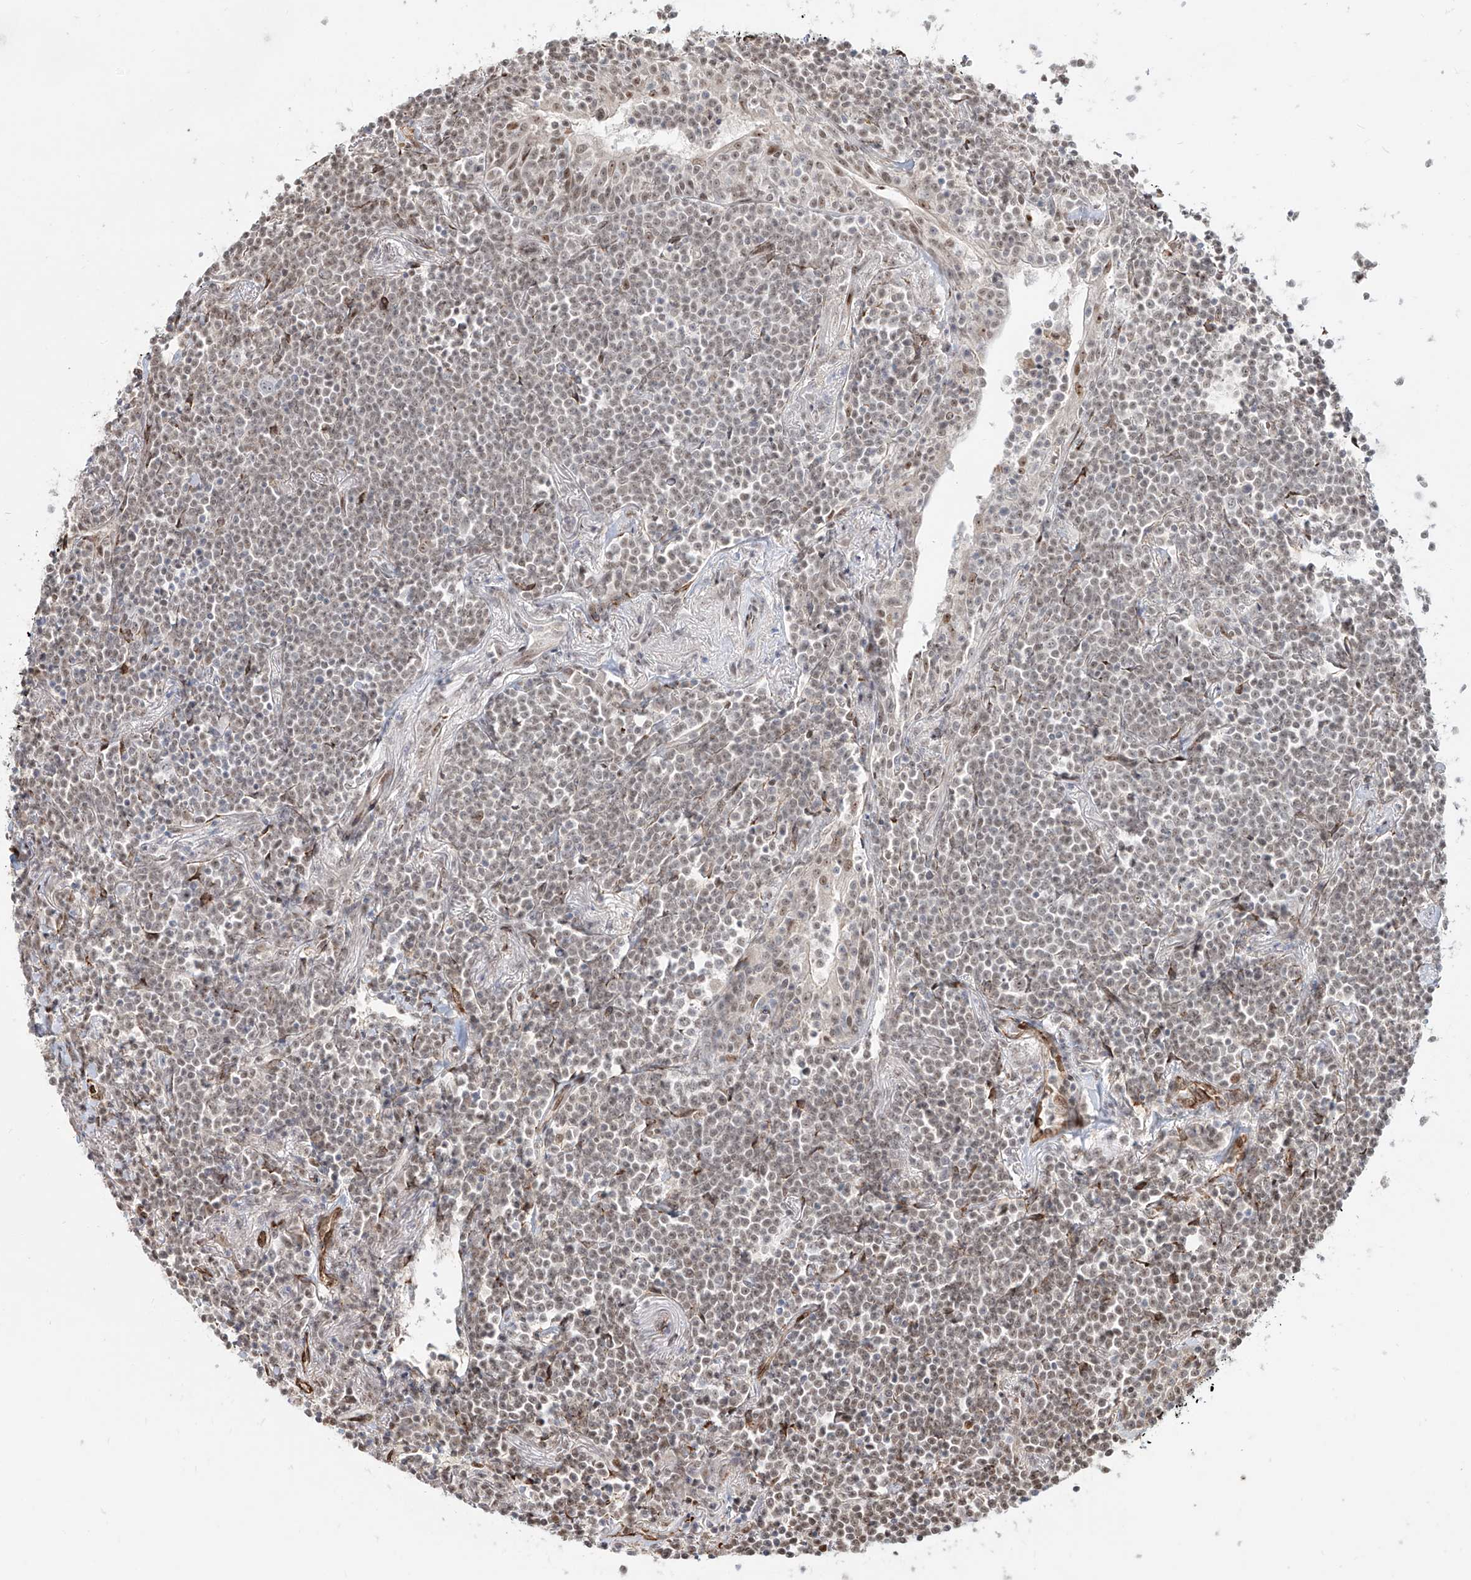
{"staining": {"intensity": "weak", "quantity": "25%-75%", "location": "nuclear"}, "tissue": "lymphoma", "cell_type": "Tumor cells", "image_type": "cancer", "snomed": [{"axis": "morphology", "description": "Malignant lymphoma, non-Hodgkin's type, Low grade"}, {"axis": "topography", "description": "Lung"}], "caption": "High-magnification brightfield microscopy of lymphoma stained with DAB (3,3'-diaminobenzidine) (brown) and counterstained with hematoxylin (blue). tumor cells exhibit weak nuclear expression is appreciated in about25%-75% of cells. The staining was performed using DAB (3,3'-diaminobenzidine), with brown indicating positive protein expression. Nuclei are stained blue with hematoxylin.", "gene": "ZNF710", "patient": {"sex": "female", "age": 71}}